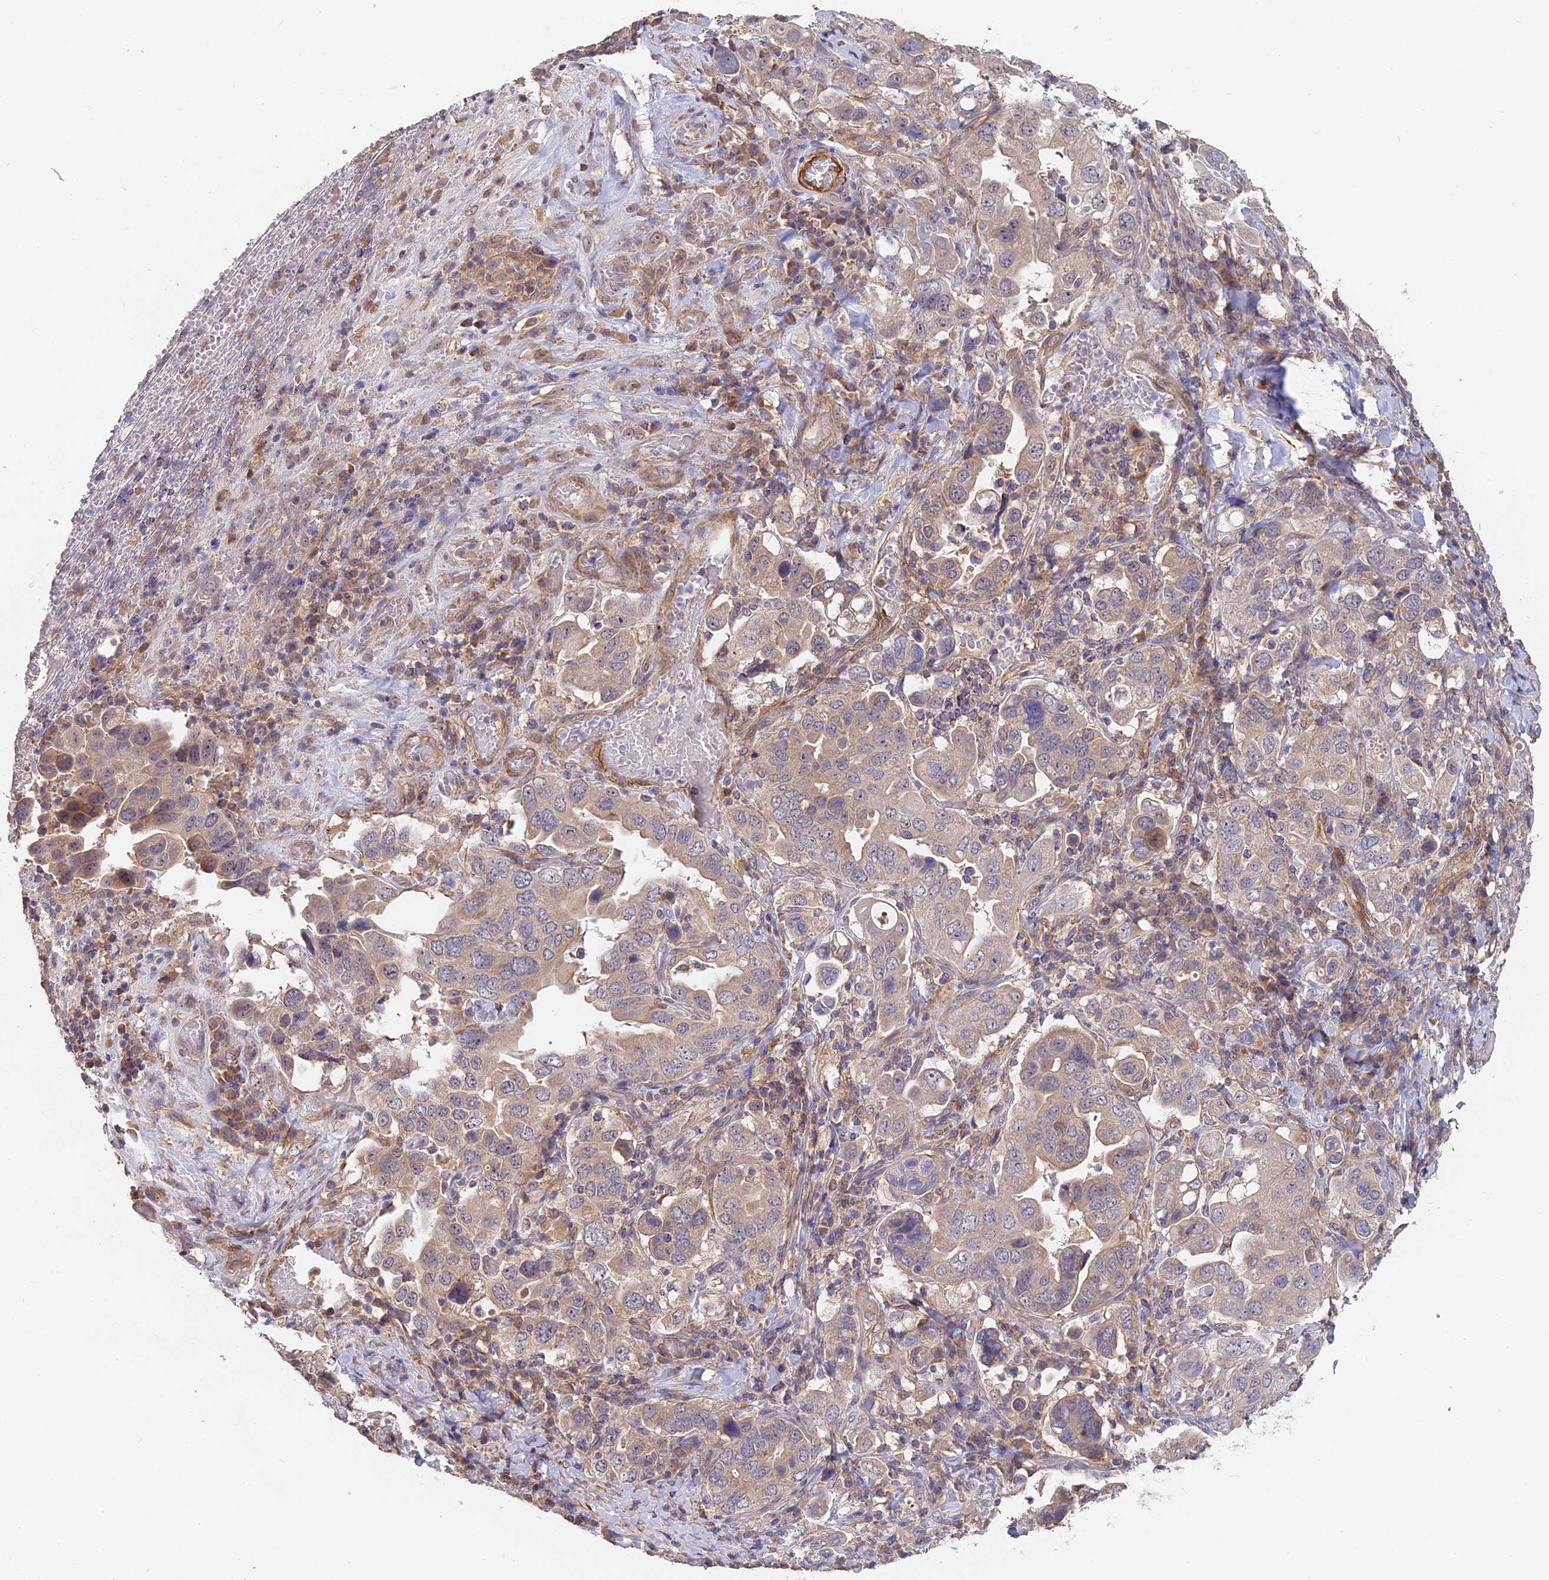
{"staining": {"intensity": "weak", "quantity": "<25%", "location": "cytoplasmic/membranous"}, "tissue": "stomach cancer", "cell_type": "Tumor cells", "image_type": "cancer", "snomed": [{"axis": "morphology", "description": "Adenocarcinoma, NOS"}, {"axis": "topography", "description": "Stomach, upper"}], "caption": "Tumor cells show no significant protein expression in adenocarcinoma (stomach).", "gene": "SAC3D1", "patient": {"sex": "male", "age": 62}}